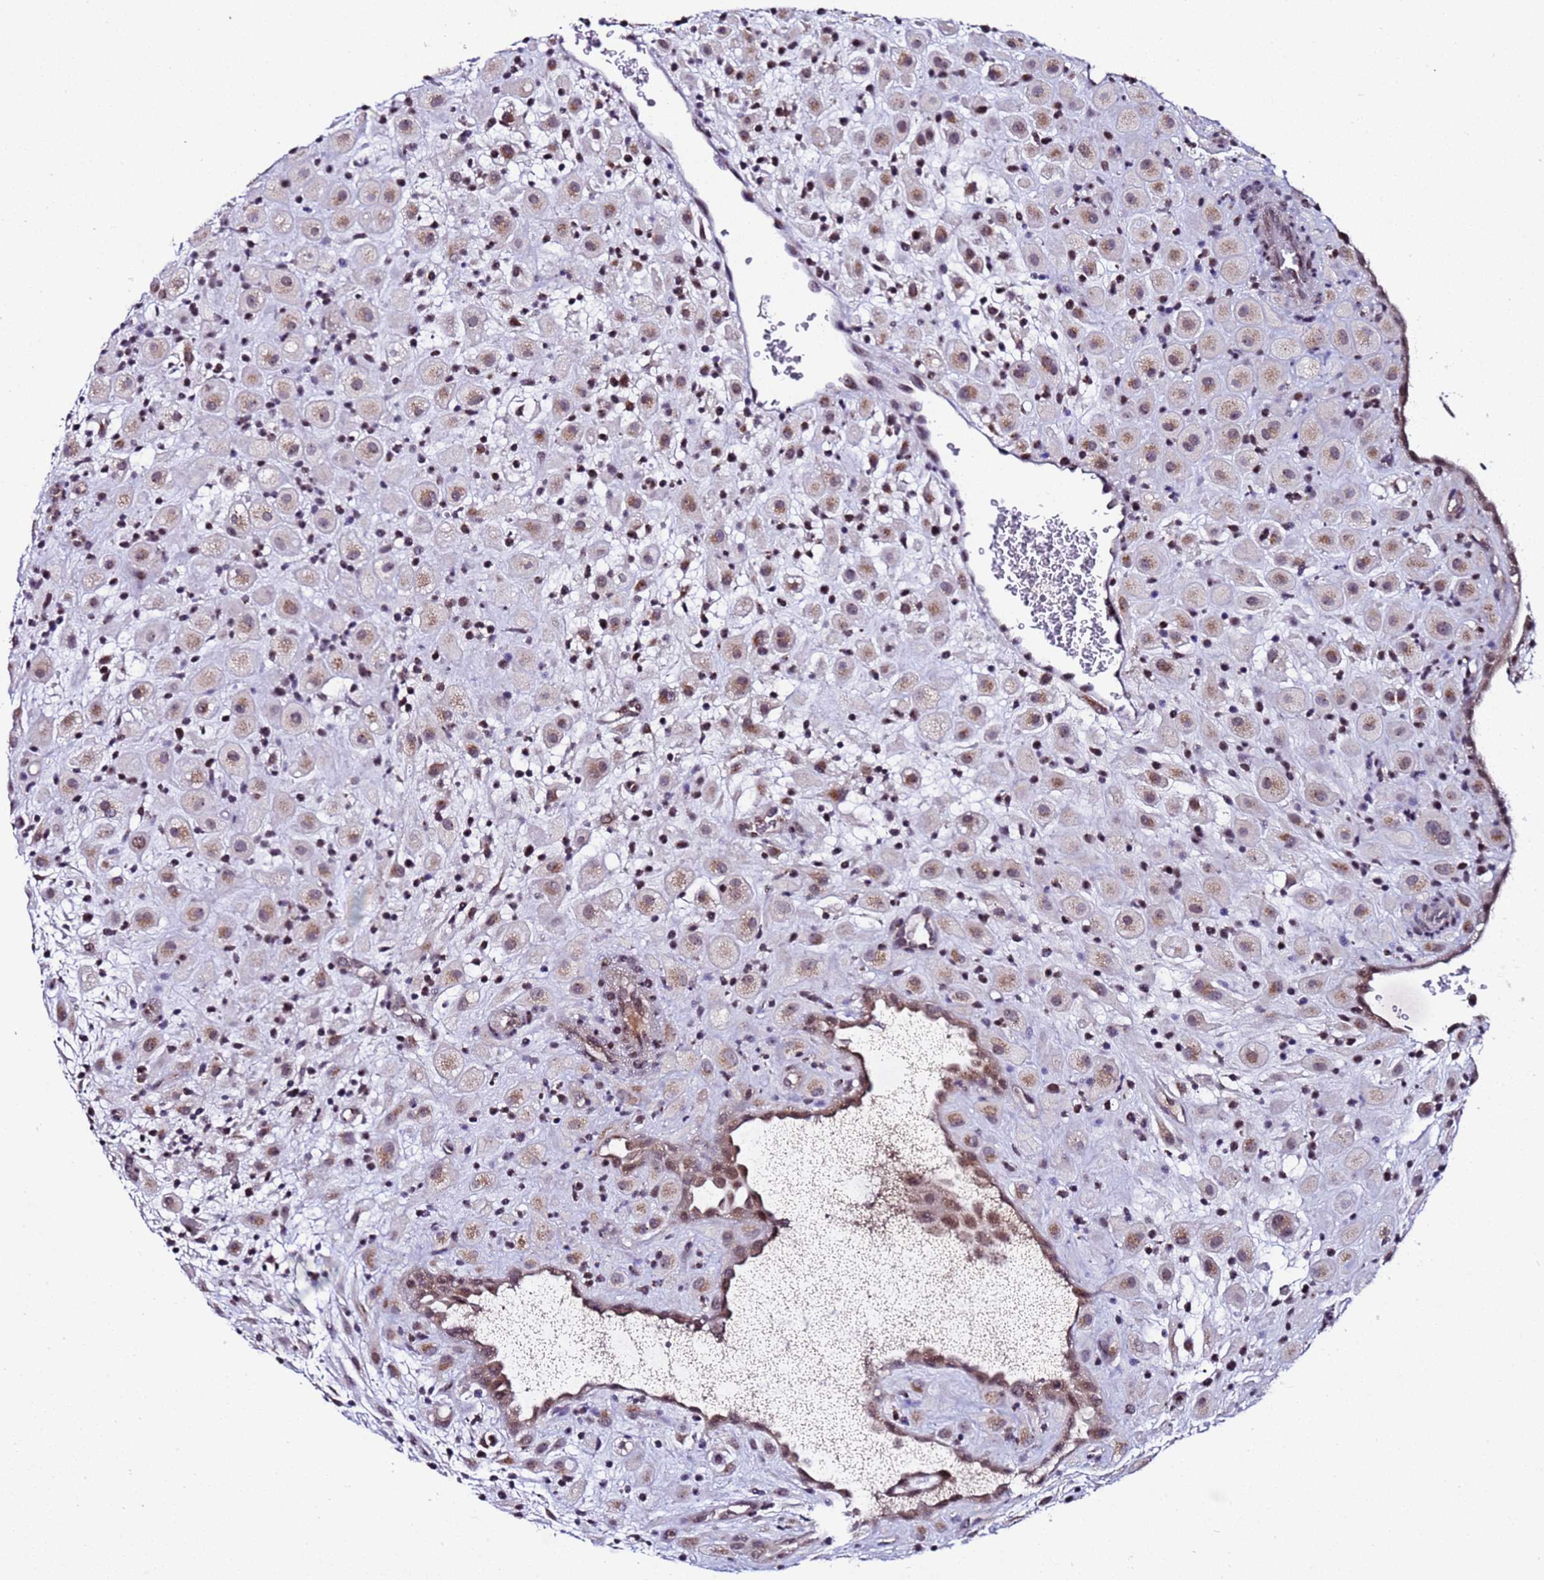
{"staining": {"intensity": "strong", "quantity": ">75%", "location": "cytoplasmic/membranous,nuclear"}, "tissue": "placenta", "cell_type": "Decidual cells", "image_type": "normal", "snomed": [{"axis": "morphology", "description": "Normal tissue, NOS"}, {"axis": "topography", "description": "Placenta"}], "caption": "Placenta was stained to show a protein in brown. There is high levels of strong cytoplasmic/membranous,nuclear positivity in about >75% of decidual cells. (Stains: DAB in brown, nuclei in blue, Microscopy: brightfield microscopy at high magnification).", "gene": "C19orf47", "patient": {"sex": "female", "age": 35}}